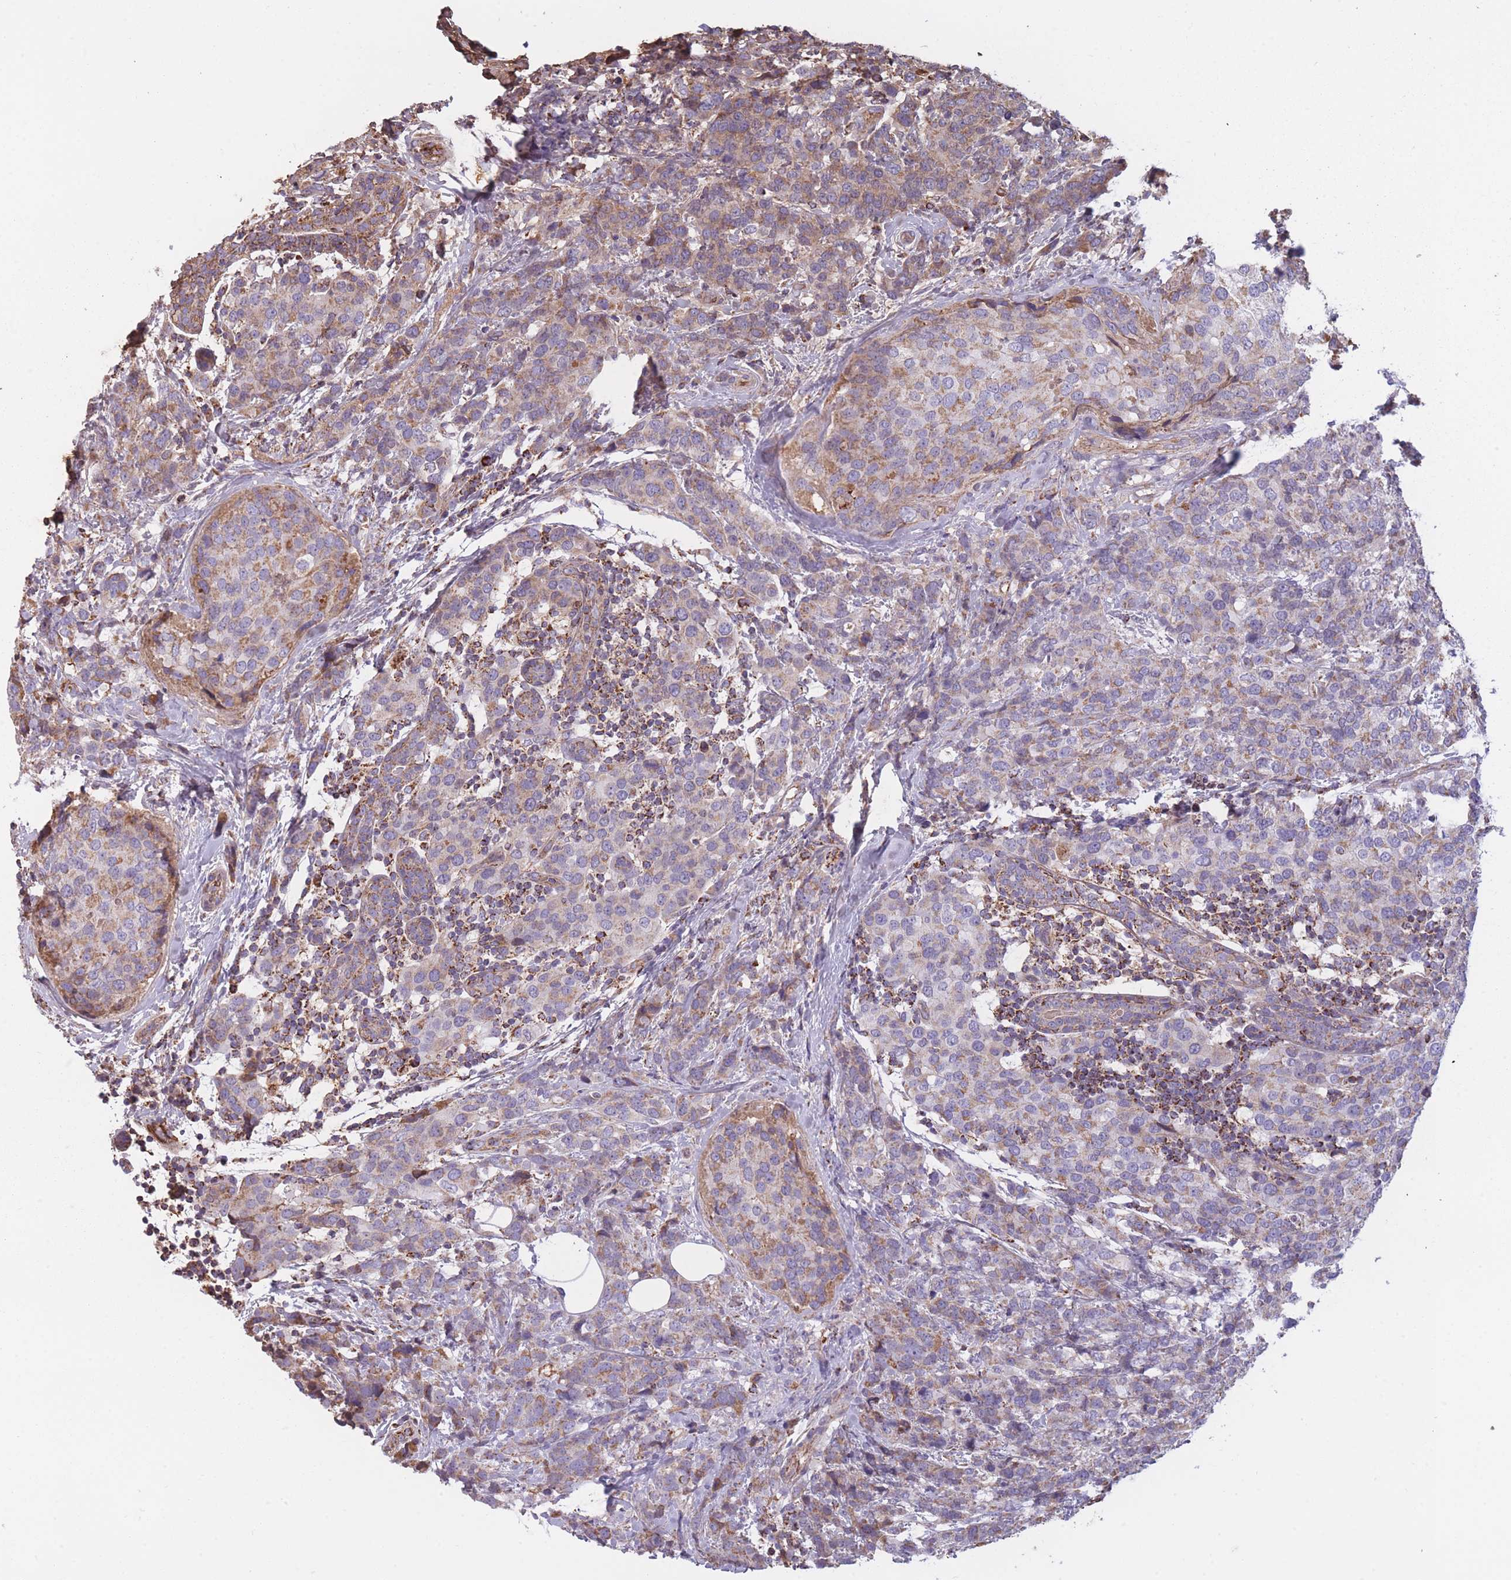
{"staining": {"intensity": "weak", "quantity": "25%-75%", "location": "cytoplasmic/membranous"}, "tissue": "breast cancer", "cell_type": "Tumor cells", "image_type": "cancer", "snomed": [{"axis": "morphology", "description": "Lobular carcinoma"}, {"axis": "topography", "description": "Breast"}], "caption": "A micrograph of human breast cancer stained for a protein displays weak cytoplasmic/membranous brown staining in tumor cells.", "gene": "KAT2A", "patient": {"sex": "female", "age": 59}}